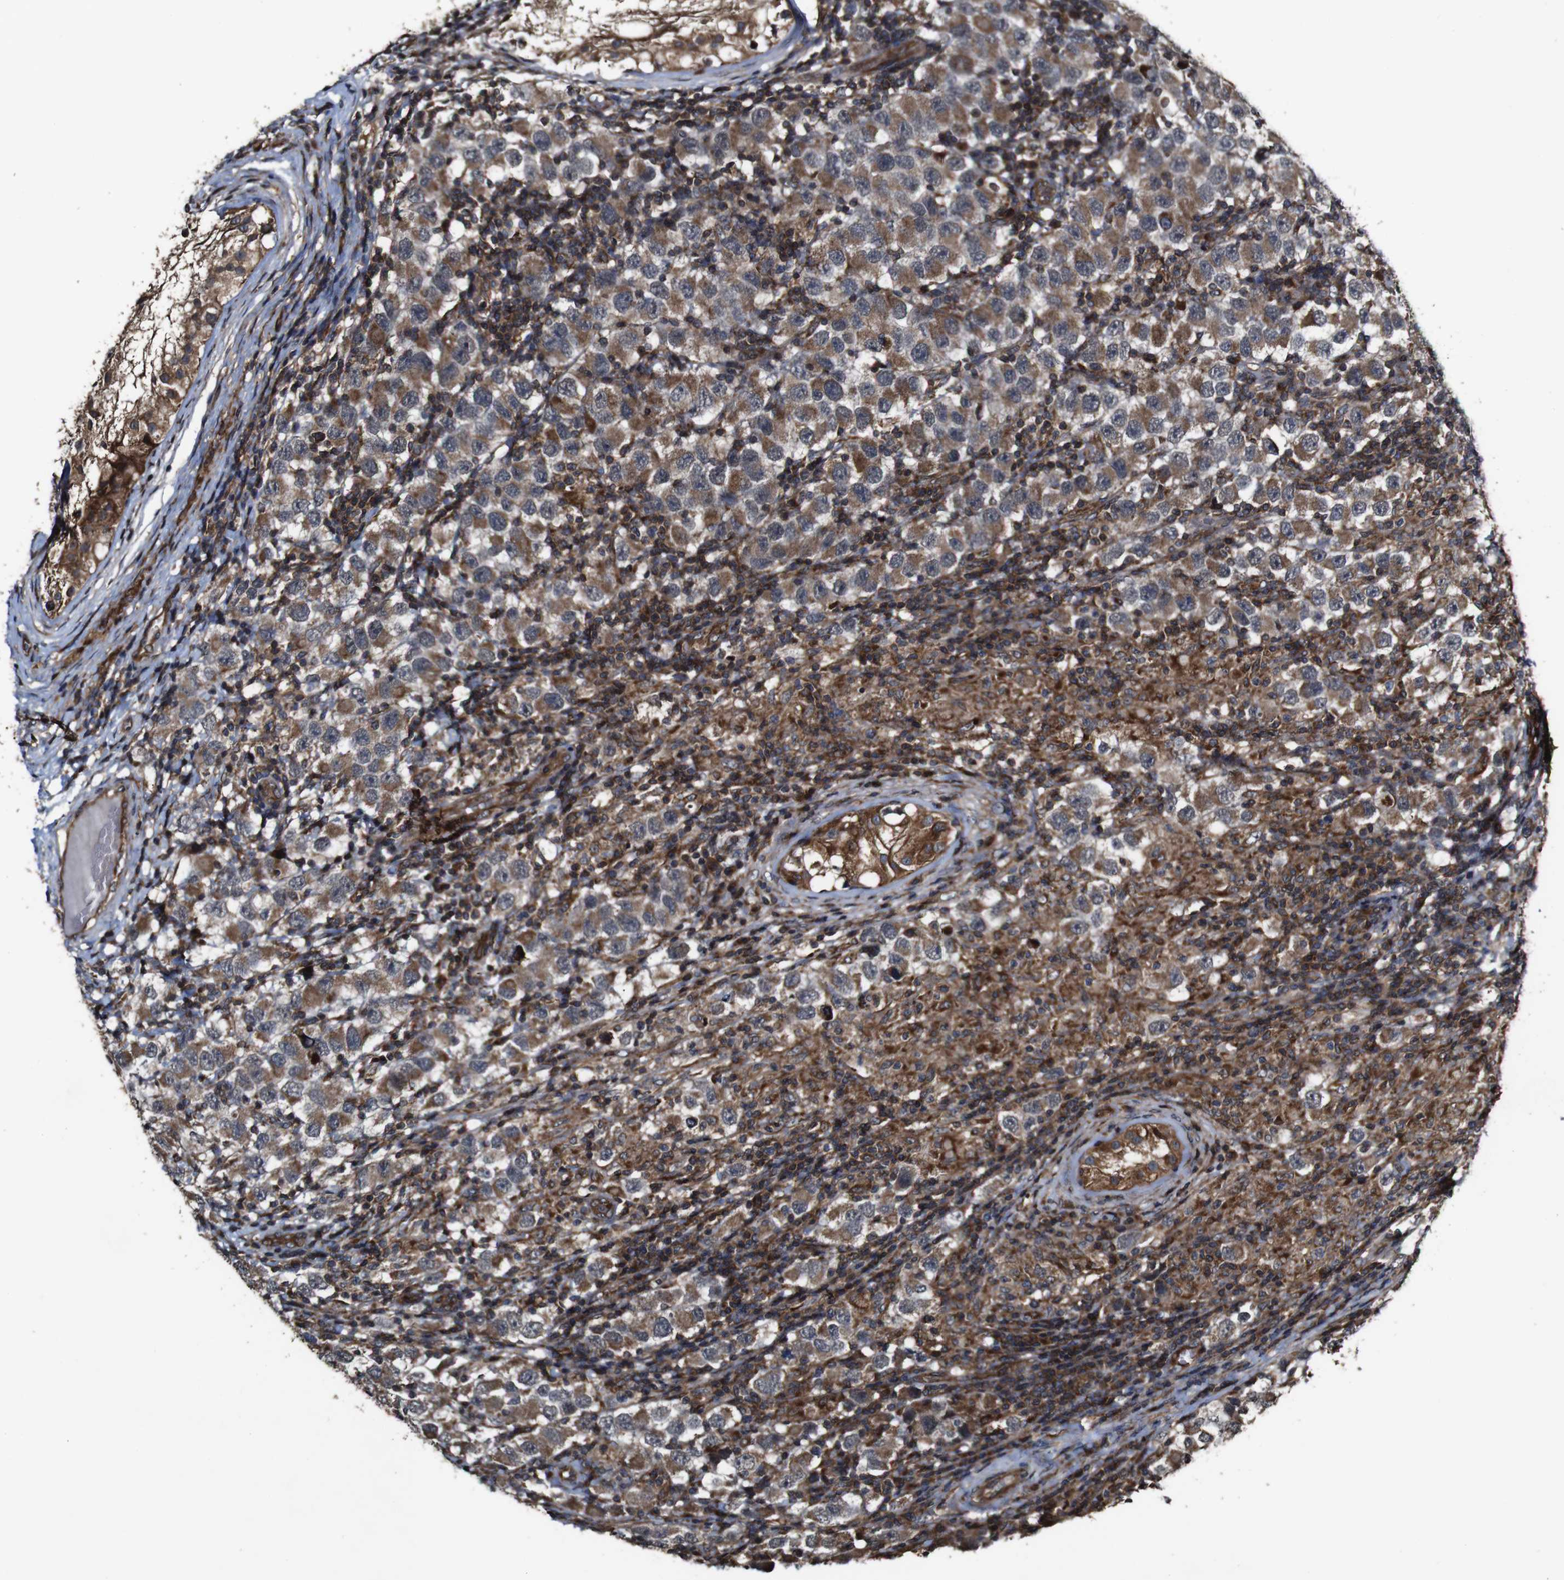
{"staining": {"intensity": "strong", "quantity": ">75%", "location": "cytoplasmic/membranous"}, "tissue": "testis cancer", "cell_type": "Tumor cells", "image_type": "cancer", "snomed": [{"axis": "morphology", "description": "Carcinoma, Embryonal, NOS"}, {"axis": "topography", "description": "Testis"}], "caption": "High-power microscopy captured an immunohistochemistry photomicrograph of embryonal carcinoma (testis), revealing strong cytoplasmic/membranous expression in approximately >75% of tumor cells. Nuclei are stained in blue.", "gene": "BTN3A3", "patient": {"sex": "male", "age": 21}}